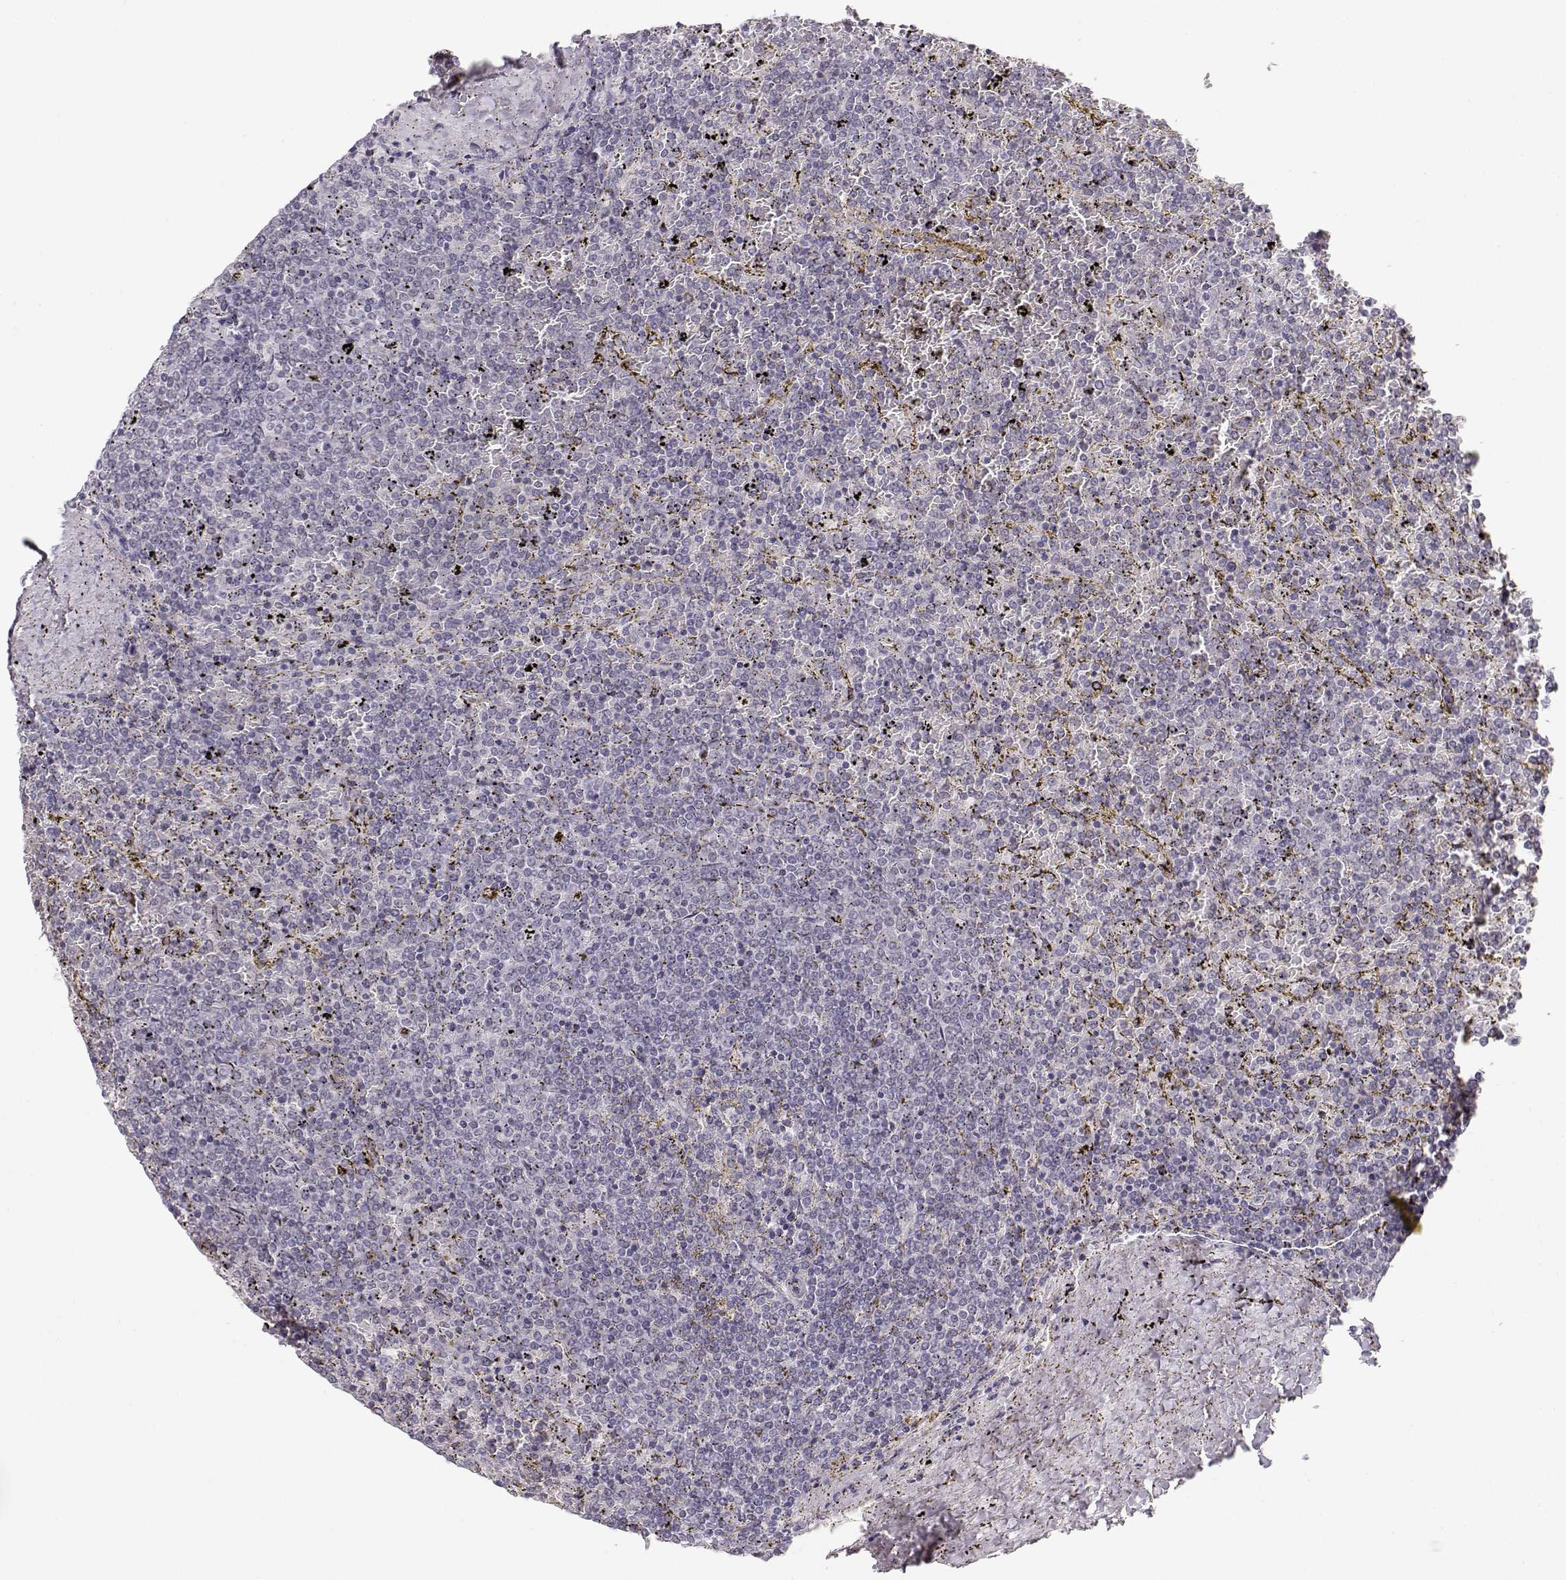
{"staining": {"intensity": "negative", "quantity": "none", "location": "none"}, "tissue": "lymphoma", "cell_type": "Tumor cells", "image_type": "cancer", "snomed": [{"axis": "morphology", "description": "Malignant lymphoma, non-Hodgkin's type, Low grade"}, {"axis": "topography", "description": "Spleen"}], "caption": "Immunohistochemical staining of lymphoma displays no significant expression in tumor cells.", "gene": "IMPG1", "patient": {"sex": "female", "age": 77}}